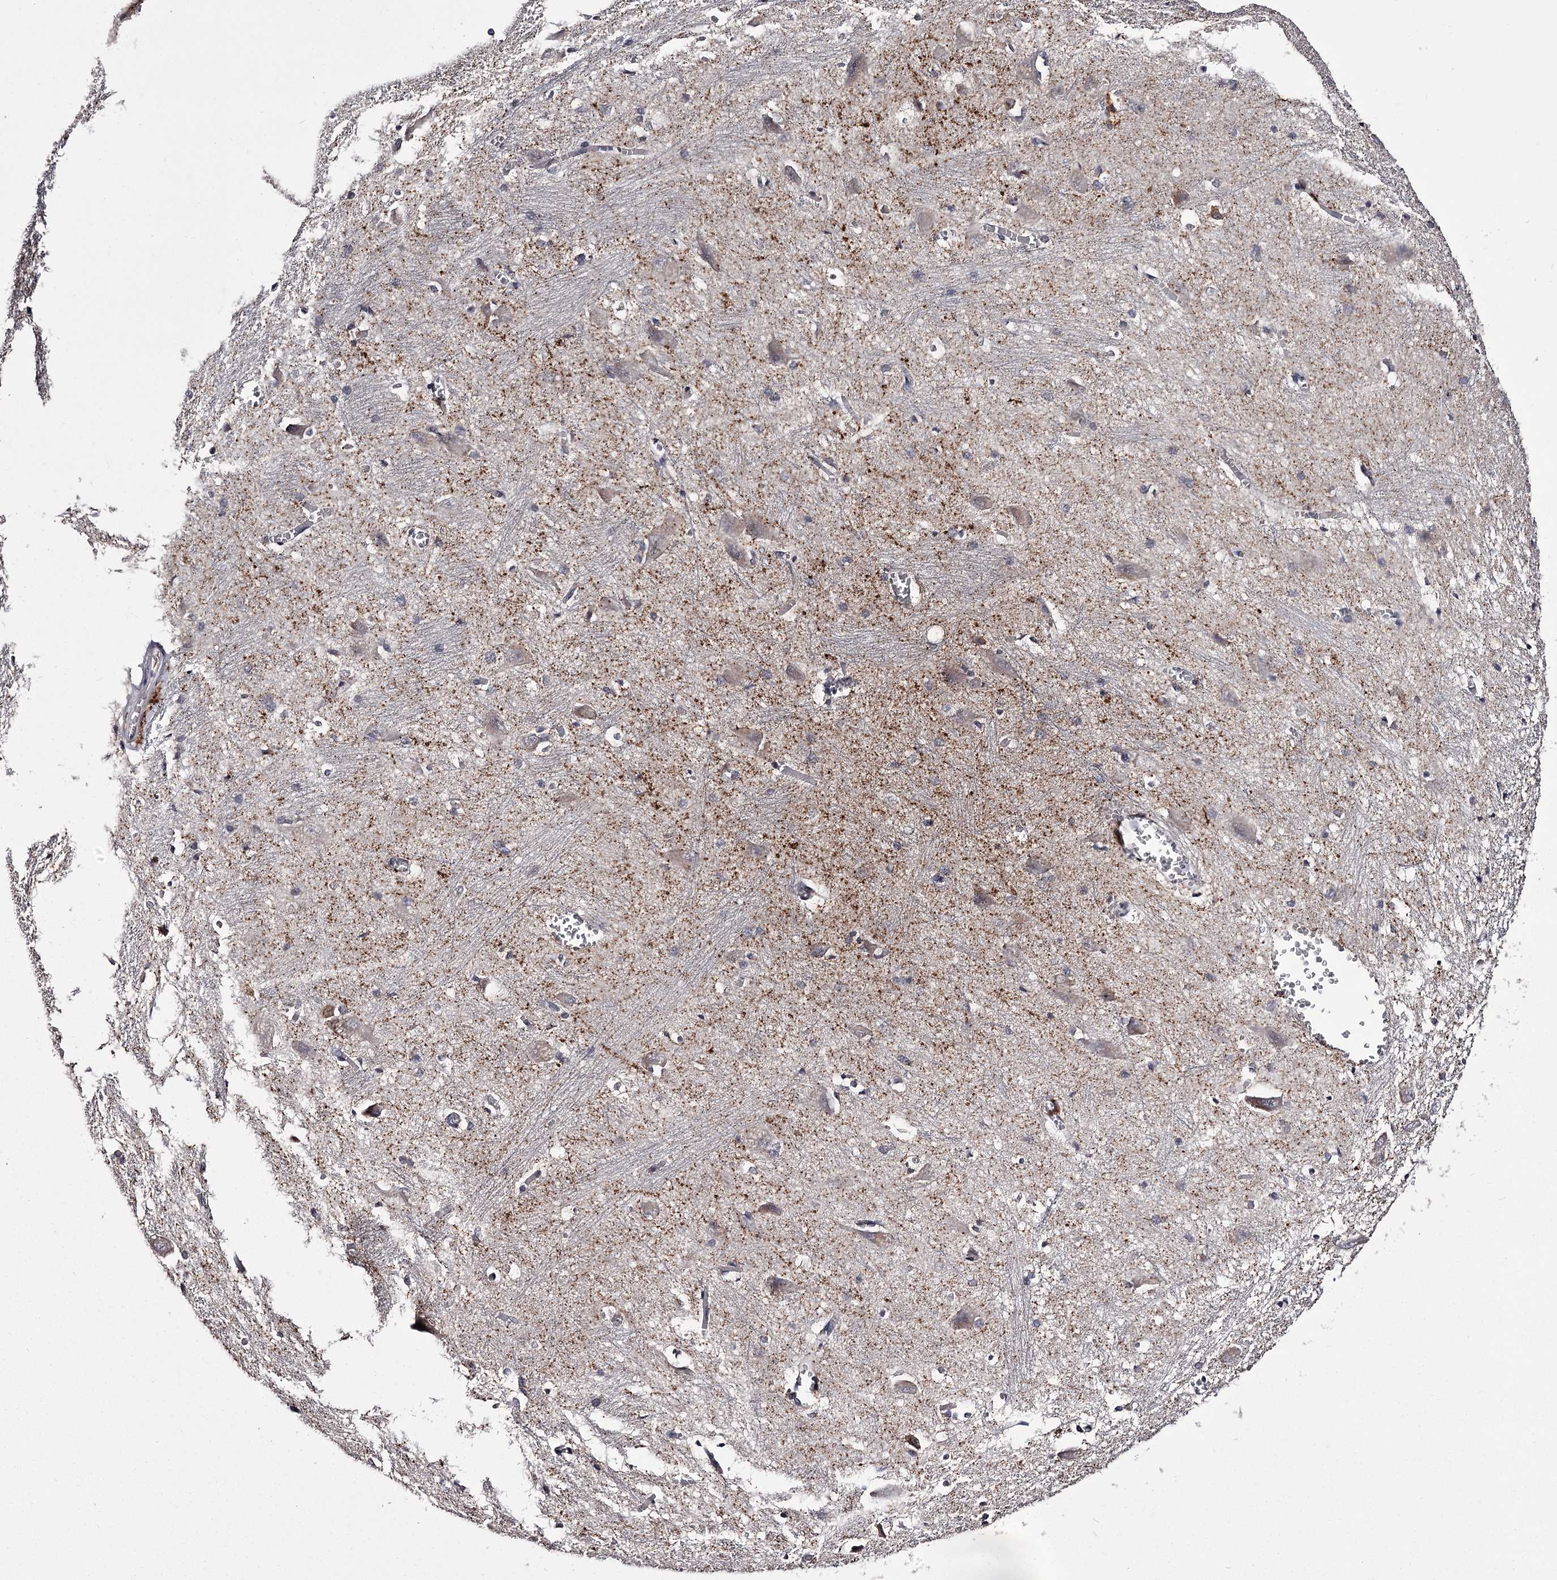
{"staining": {"intensity": "negative", "quantity": "none", "location": "none"}, "tissue": "caudate", "cell_type": "Glial cells", "image_type": "normal", "snomed": [{"axis": "morphology", "description": "Normal tissue, NOS"}, {"axis": "topography", "description": "Lateral ventricle wall"}], "caption": "The image demonstrates no staining of glial cells in benign caudate. (Immunohistochemistry (ihc), brightfield microscopy, high magnification).", "gene": "SLC32A1", "patient": {"sex": "male", "age": 37}}